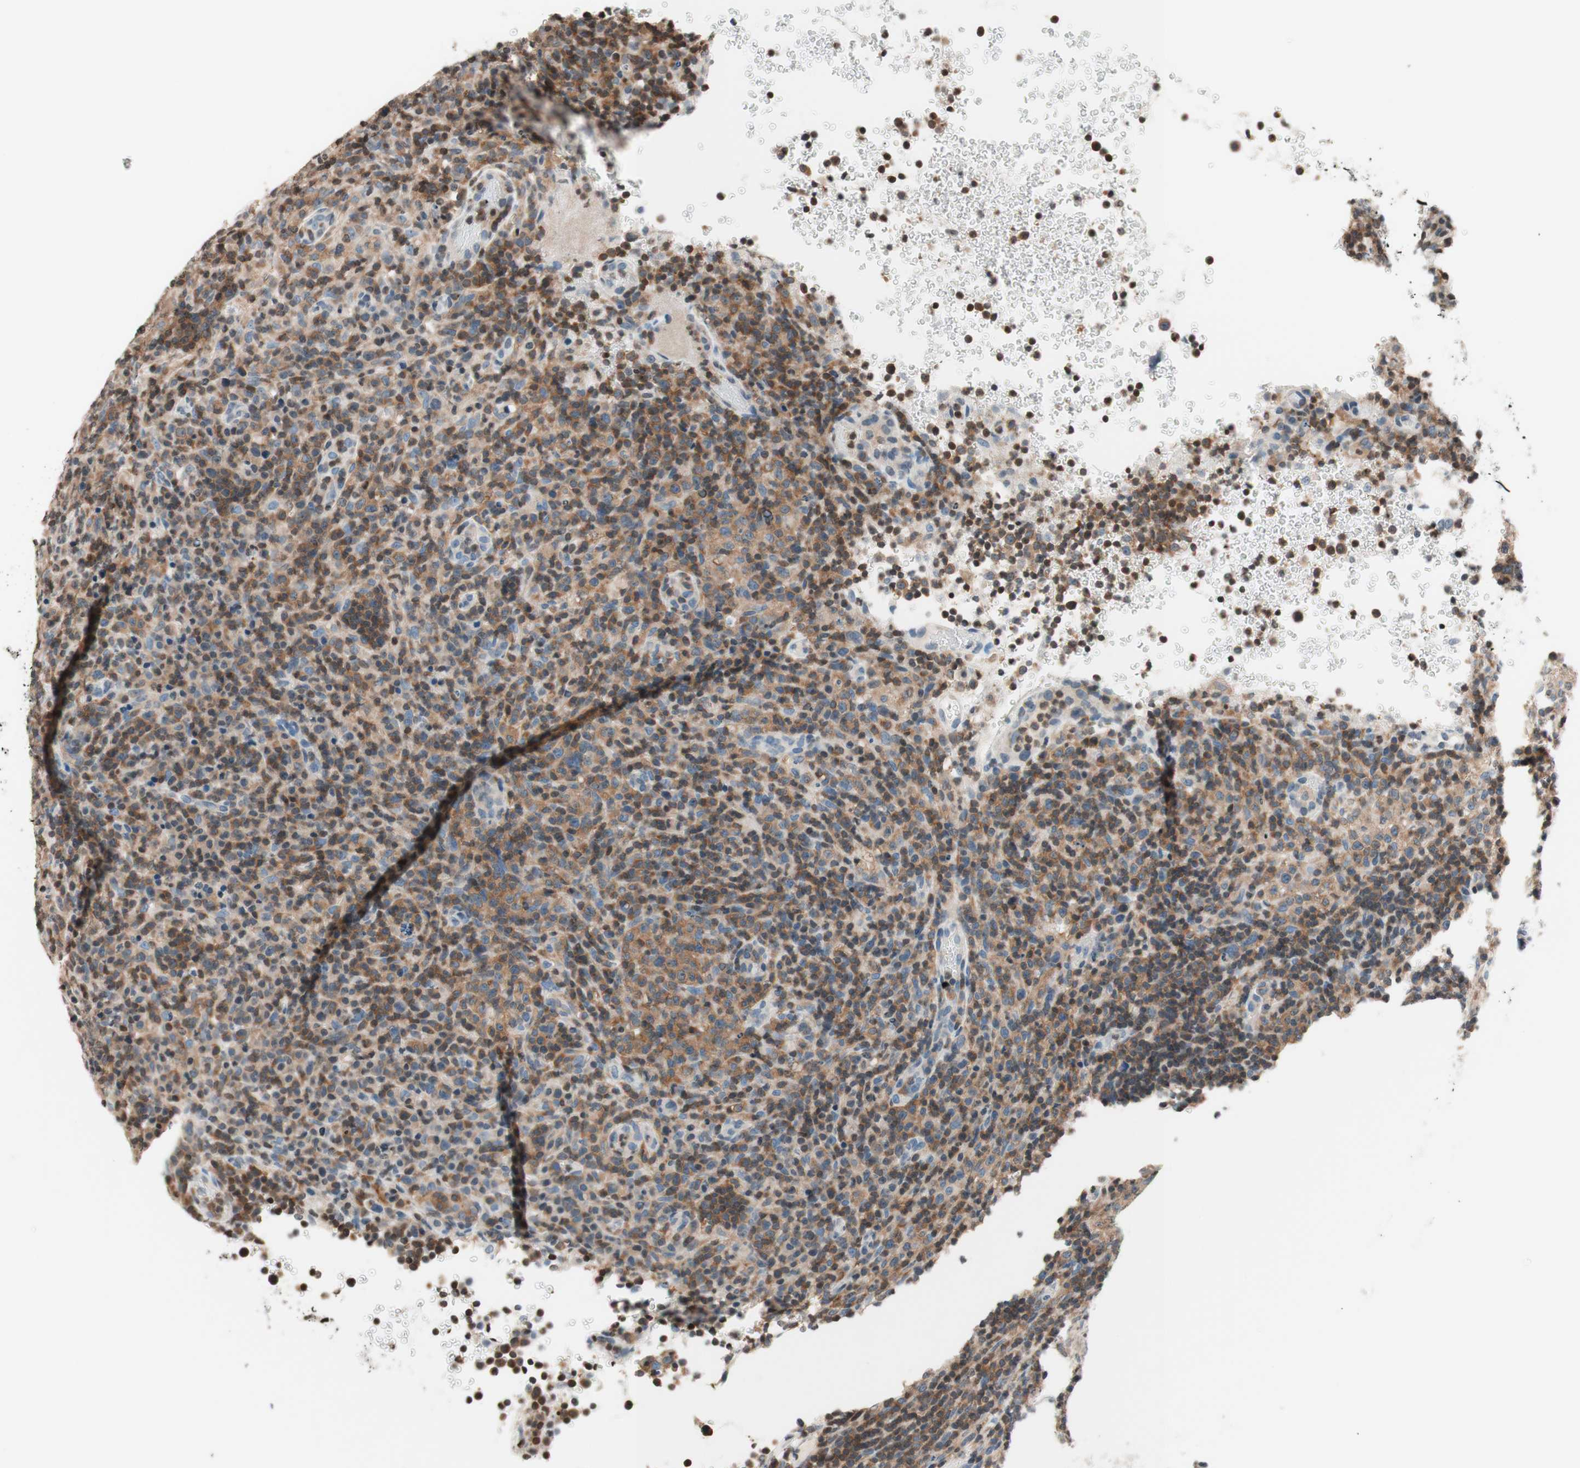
{"staining": {"intensity": "weak", "quantity": "25%-75%", "location": "cytoplasmic/membranous"}, "tissue": "lymphoma", "cell_type": "Tumor cells", "image_type": "cancer", "snomed": [{"axis": "morphology", "description": "Malignant lymphoma, non-Hodgkin's type, High grade"}, {"axis": "topography", "description": "Lymph node"}], "caption": "Immunohistochemistry photomicrograph of high-grade malignant lymphoma, non-Hodgkin's type stained for a protein (brown), which displays low levels of weak cytoplasmic/membranous positivity in about 25%-75% of tumor cells.", "gene": "WIPF1", "patient": {"sex": "female", "age": 76}}